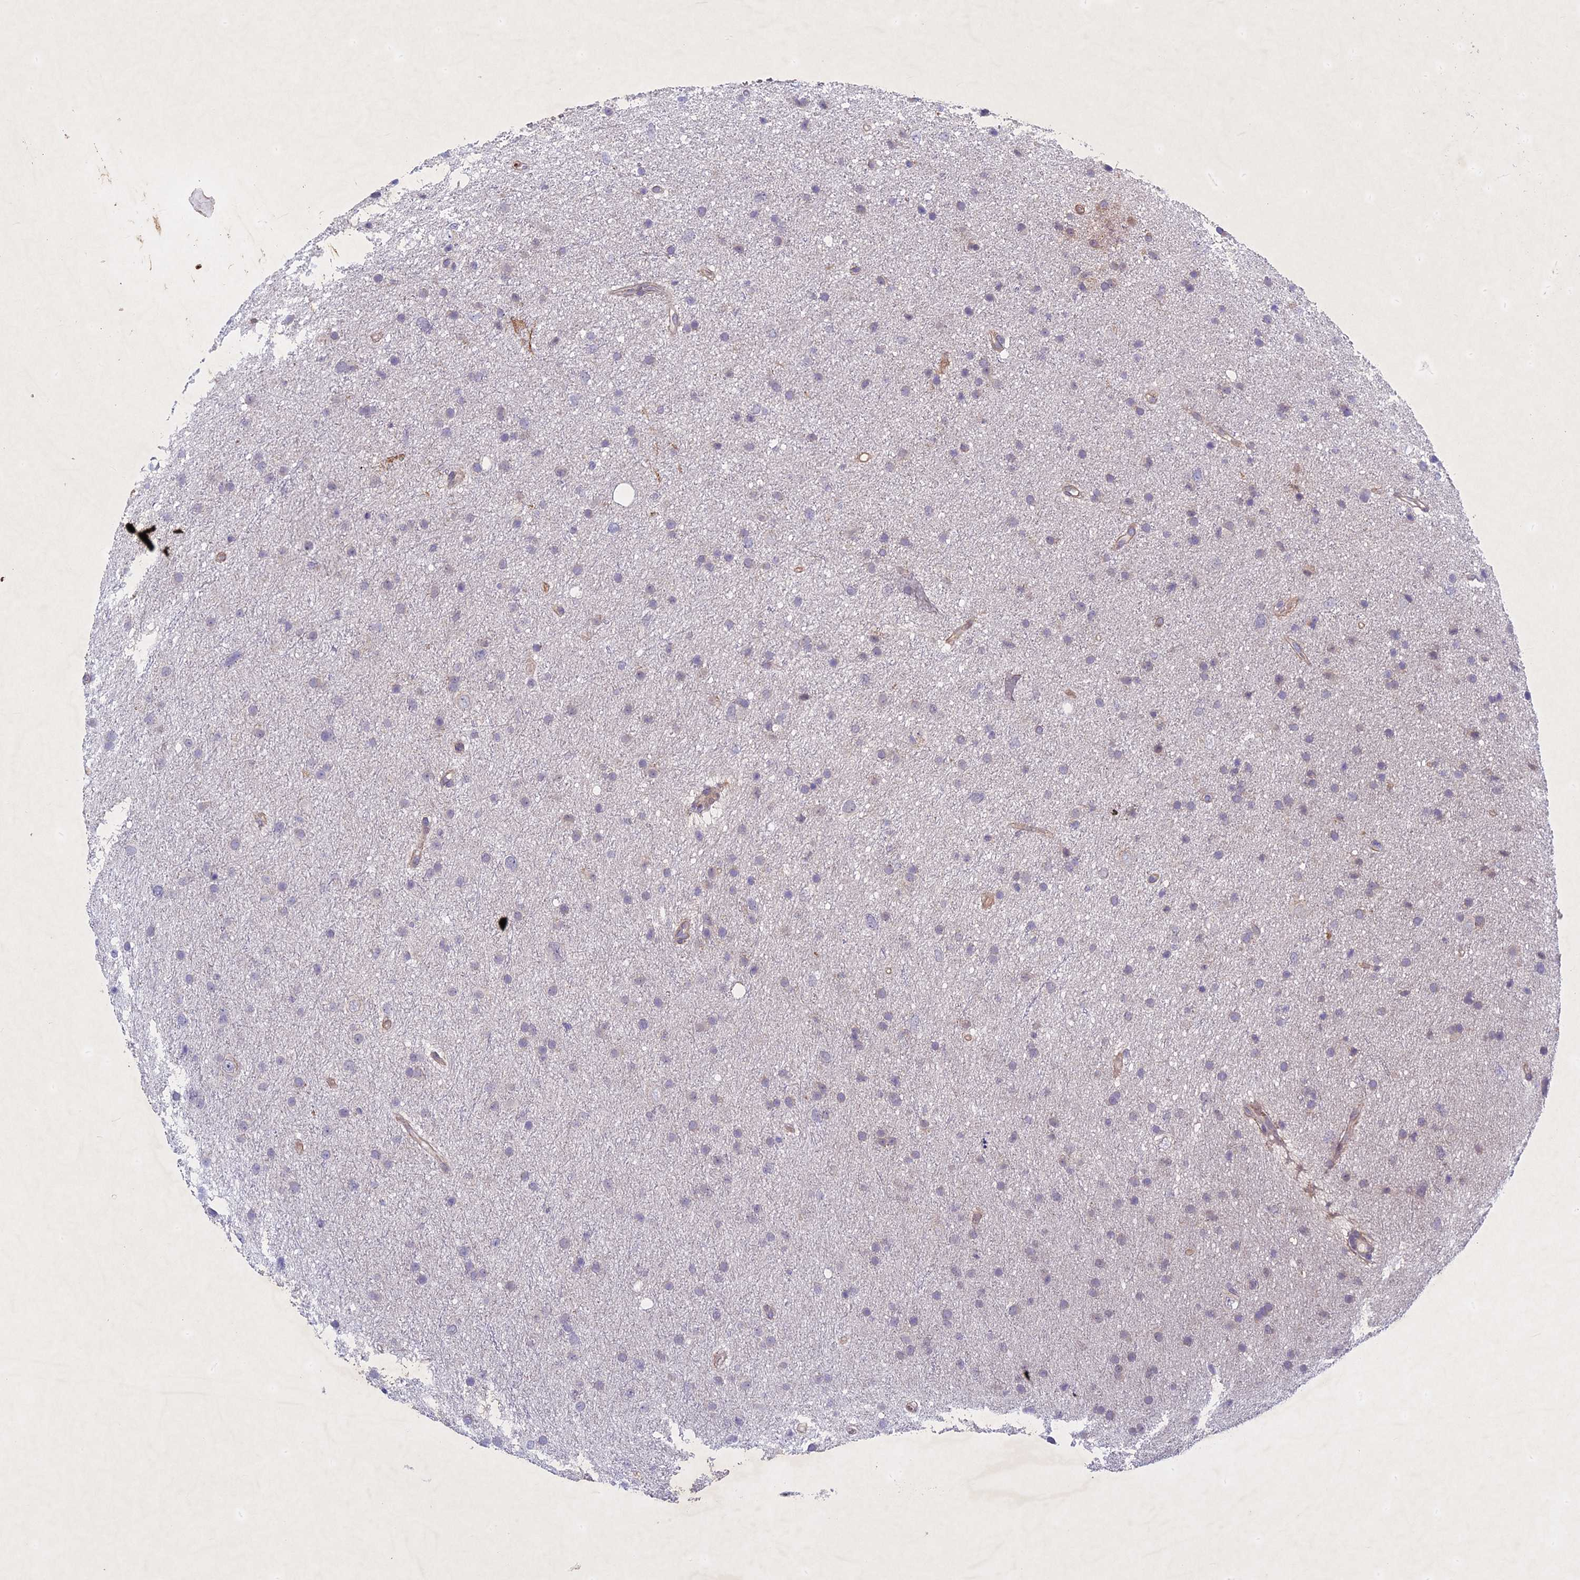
{"staining": {"intensity": "negative", "quantity": "none", "location": "none"}, "tissue": "glioma", "cell_type": "Tumor cells", "image_type": "cancer", "snomed": [{"axis": "morphology", "description": "Glioma, malignant, Low grade"}, {"axis": "topography", "description": "Cerebral cortex"}], "caption": "IHC photomicrograph of malignant low-grade glioma stained for a protein (brown), which shows no expression in tumor cells.", "gene": "PTHLH", "patient": {"sex": "female", "age": 39}}